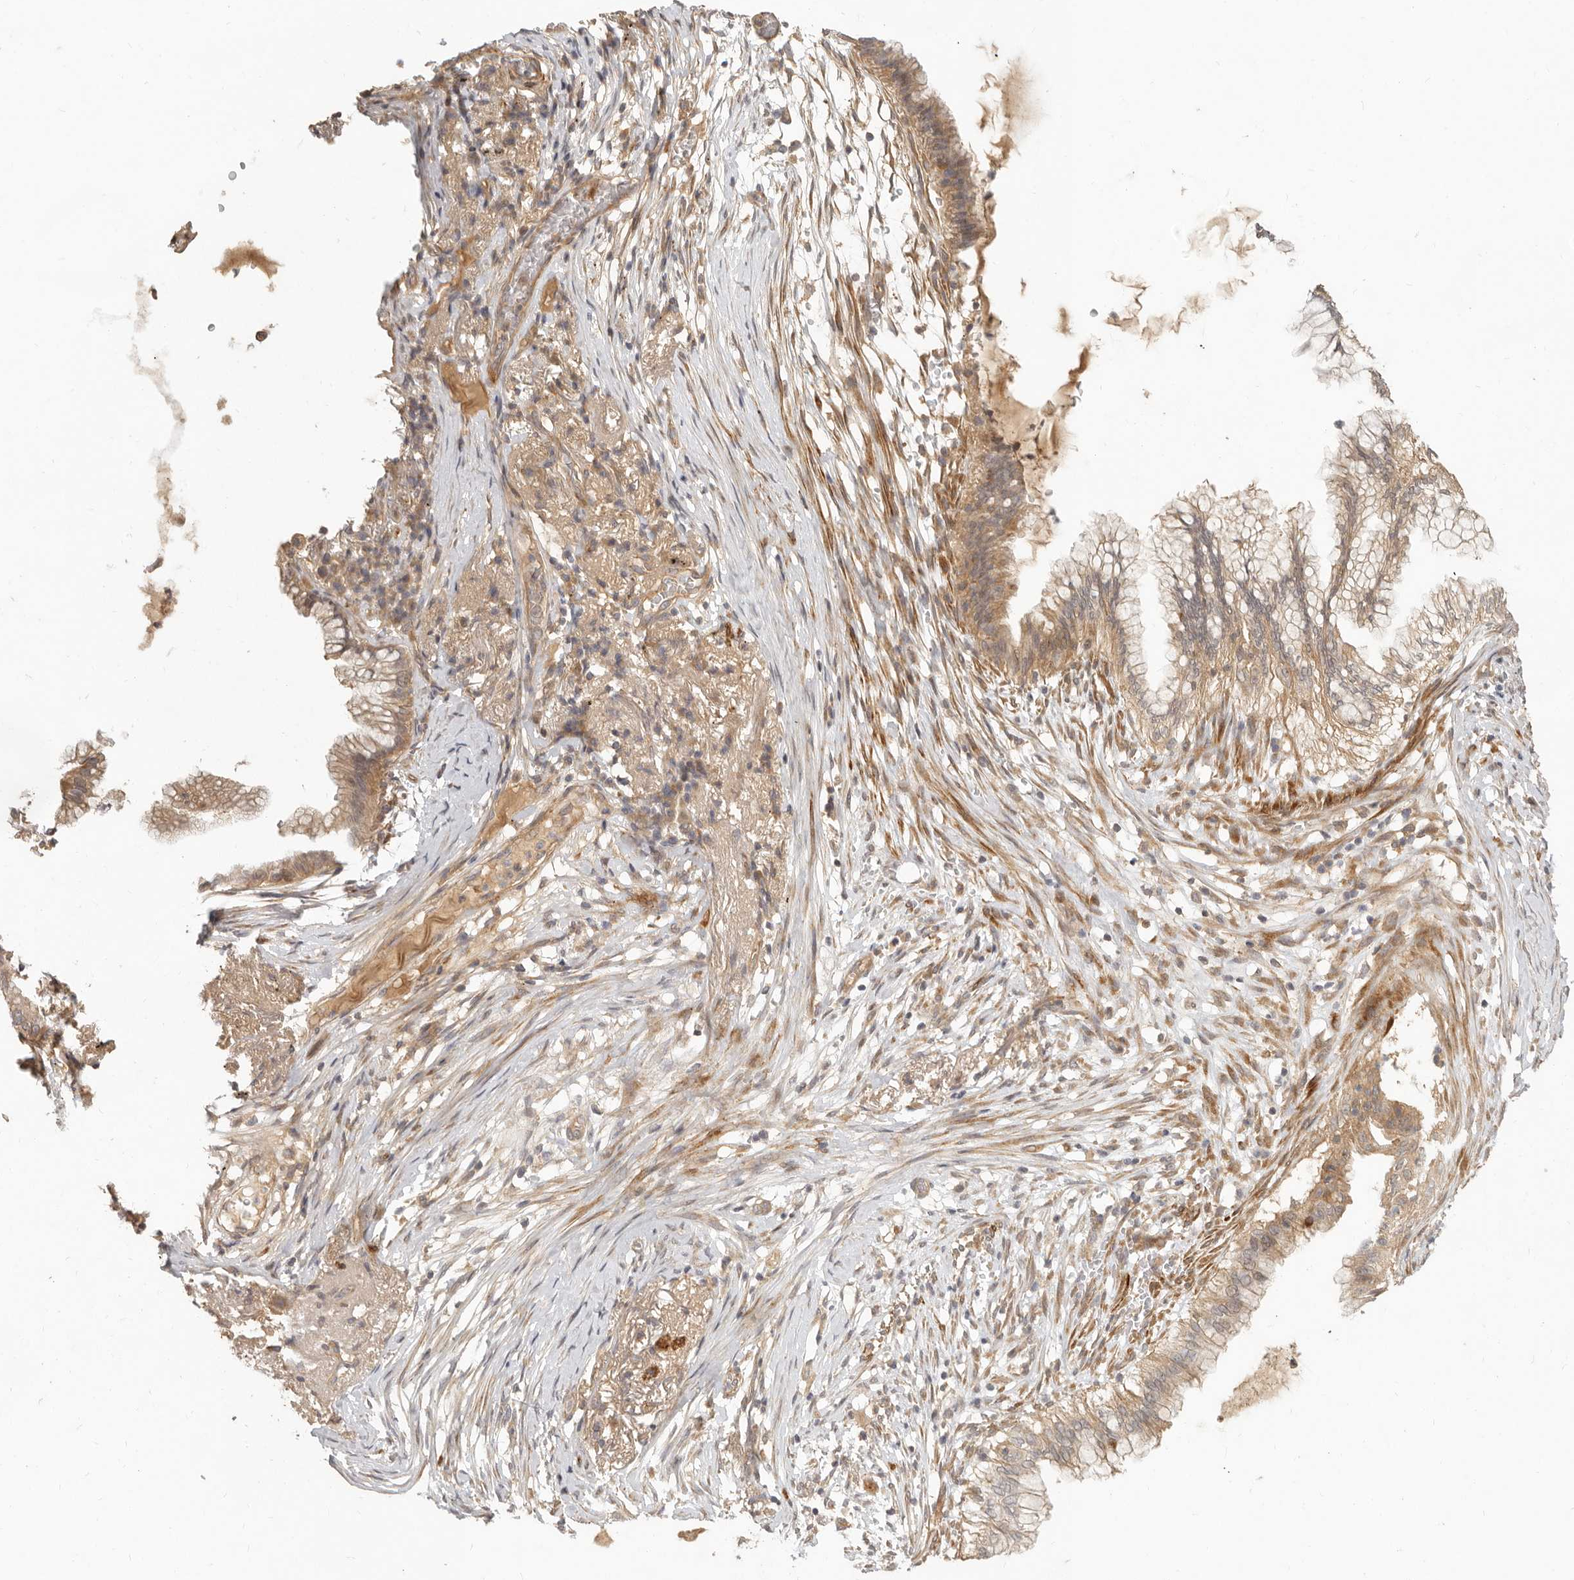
{"staining": {"intensity": "moderate", "quantity": ">75%", "location": "cytoplasmic/membranous"}, "tissue": "lung cancer", "cell_type": "Tumor cells", "image_type": "cancer", "snomed": [{"axis": "morphology", "description": "Adenocarcinoma, NOS"}, {"axis": "topography", "description": "Lung"}], "caption": "This is an image of immunohistochemistry staining of lung adenocarcinoma, which shows moderate positivity in the cytoplasmic/membranous of tumor cells.", "gene": "VIPR1", "patient": {"sex": "female", "age": 70}}